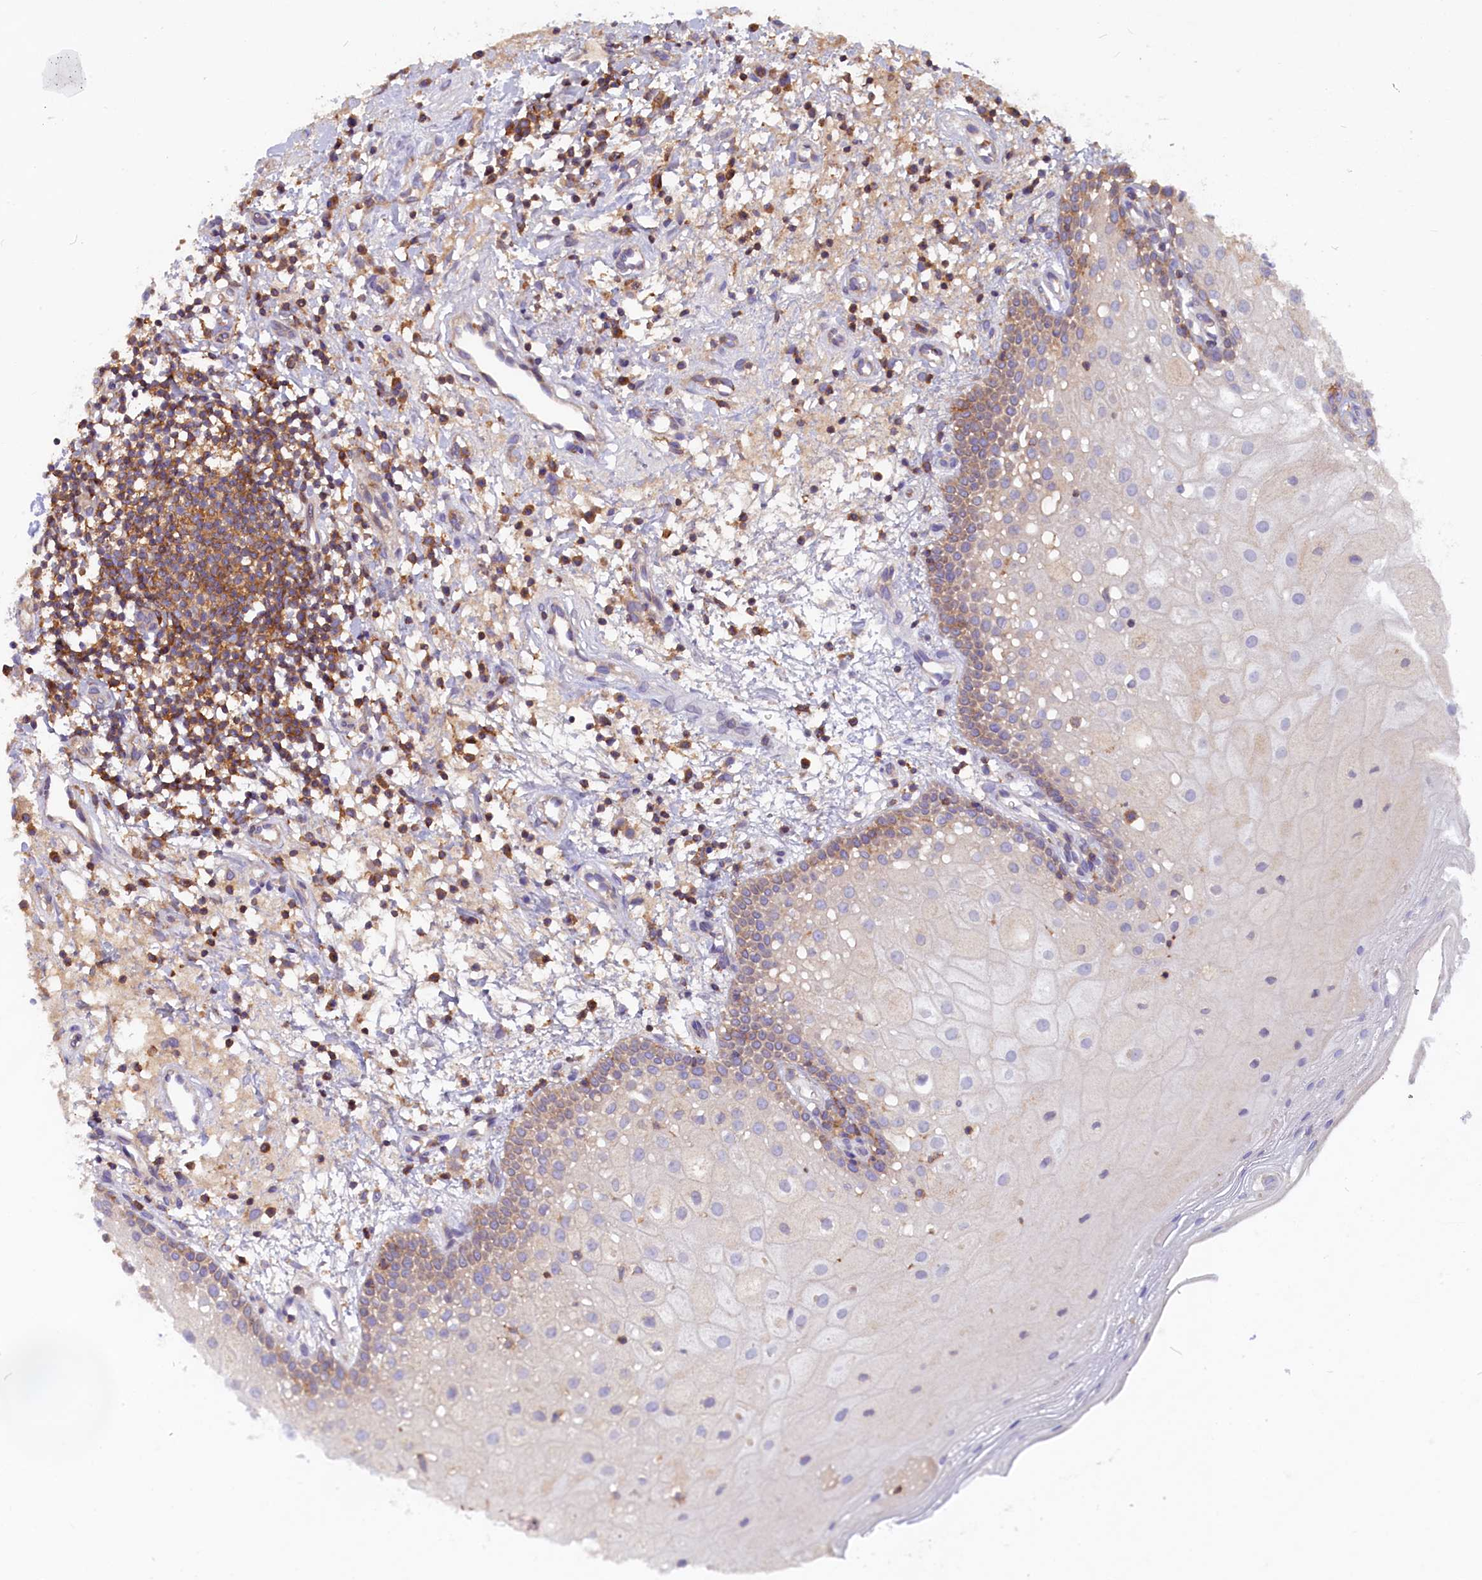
{"staining": {"intensity": "moderate", "quantity": "25%-75%", "location": "cytoplasmic/membranous"}, "tissue": "oral mucosa", "cell_type": "Squamous epithelial cells", "image_type": "normal", "snomed": [{"axis": "morphology", "description": "Normal tissue, NOS"}, {"axis": "topography", "description": "Oral tissue"}], "caption": "The immunohistochemical stain labels moderate cytoplasmic/membranous staining in squamous epithelial cells of benign oral mucosa. The staining is performed using DAB brown chromogen to label protein expression. The nuclei are counter-stained blue using hematoxylin.", "gene": "MYO9B", "patient": {"sex": "male", "age": 74}}